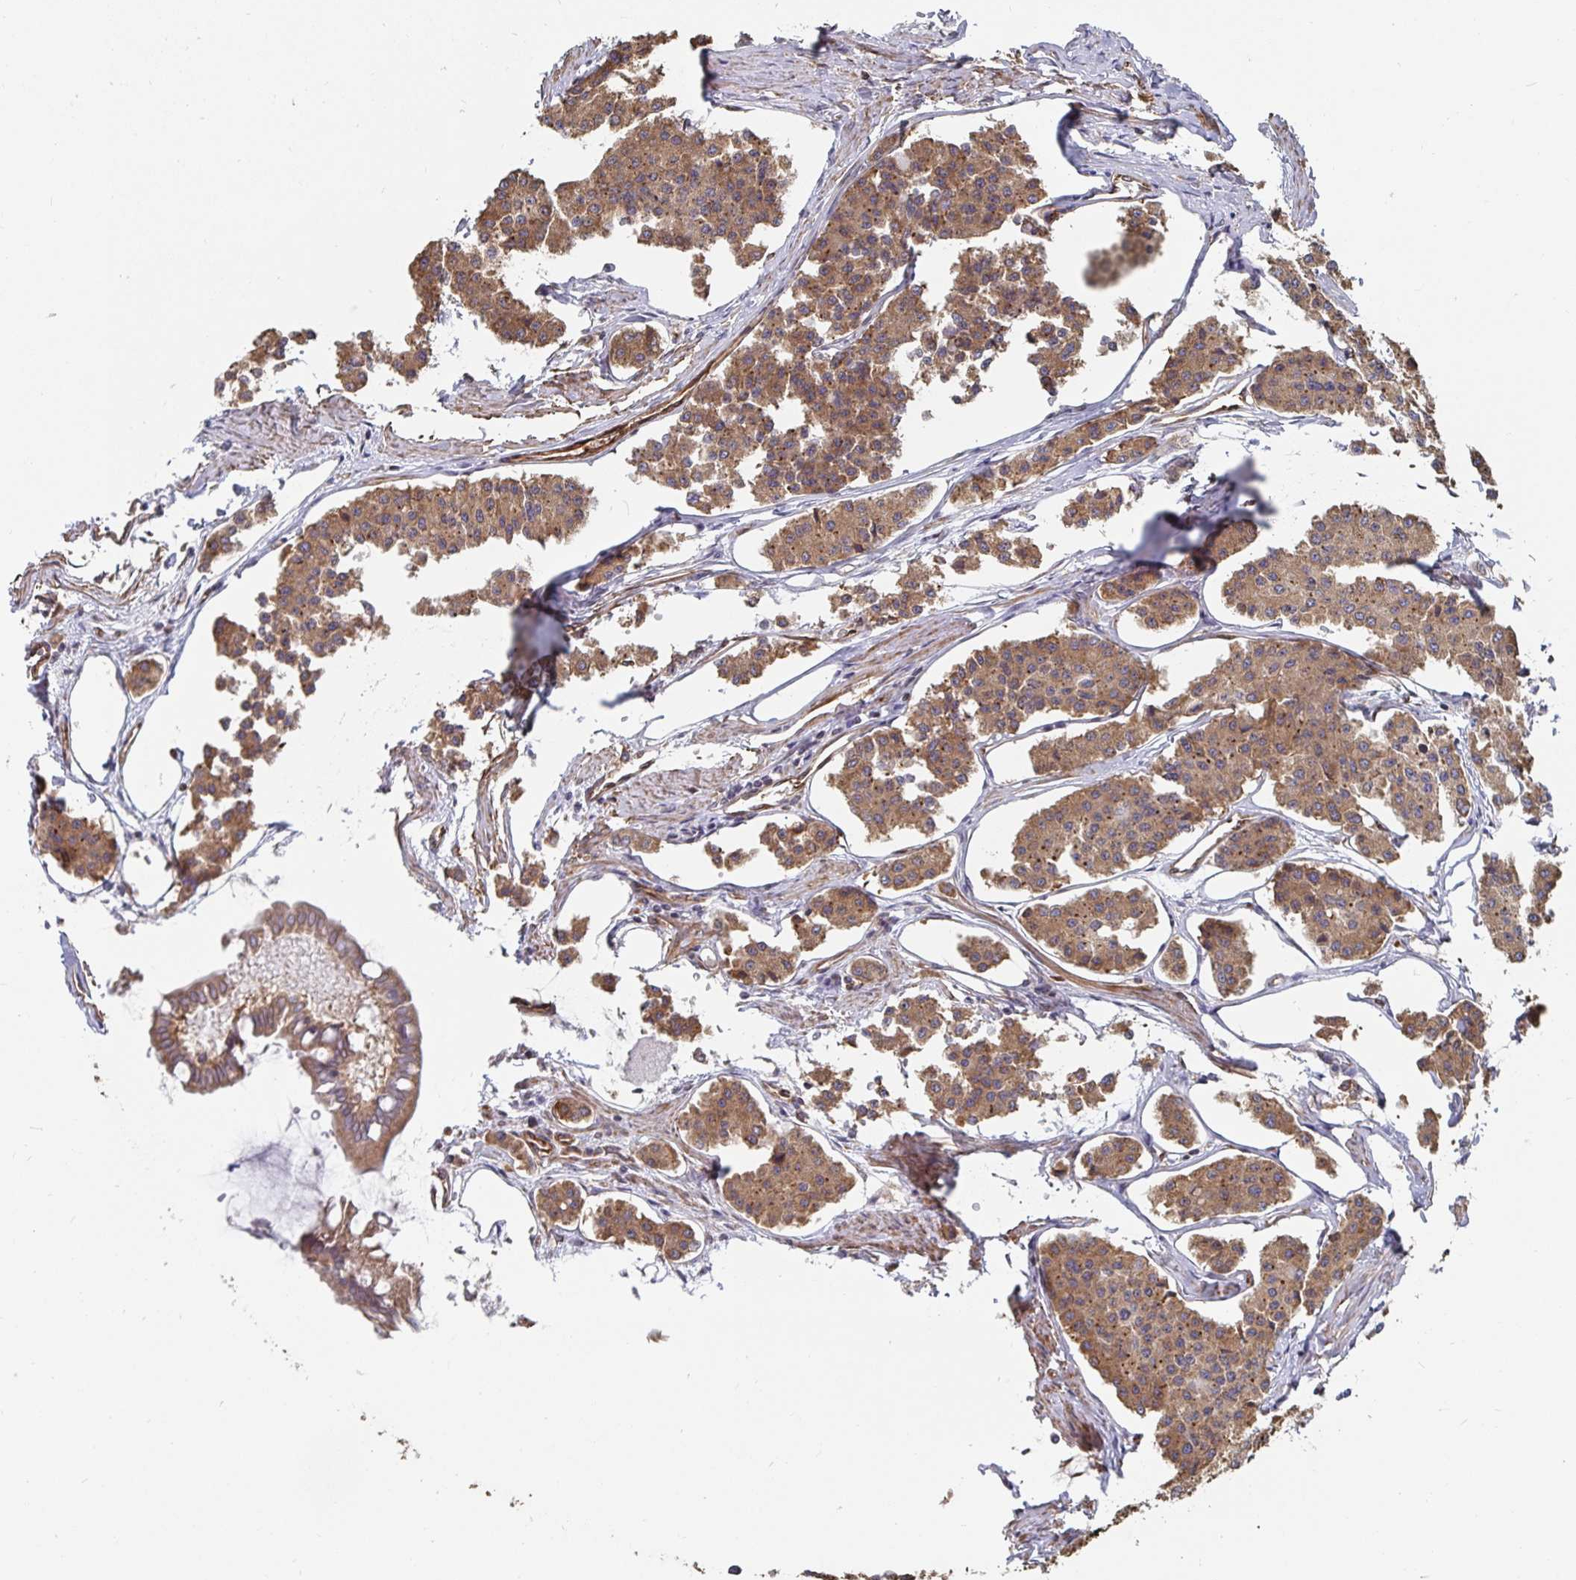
{"staining": {"intensity": "moderate", "quantity": ">75%", "location": "cytoplasmic/membranous"}, "tissue": "carcinoid", "cell_type": "Tumor cells", "image_type": "cancer", "snomed": [{"axis": "morphology", "description": "Carcinoid, malignant, NOS"}, {"axis": "topography", "description": "Small intestine"}], "caption": "Immunohistochemistry image of neoplastic tissue: human carcinoid (malignant) stained using IHC reveals medium levels of moderate protein expression localized specifically in the cytoplasmic/membranous of tumor cells, appearing as a cytoplasmic/membranous brown color.", "gene": "BCAP29", "patient": {"sex": "female", "age": 65}}